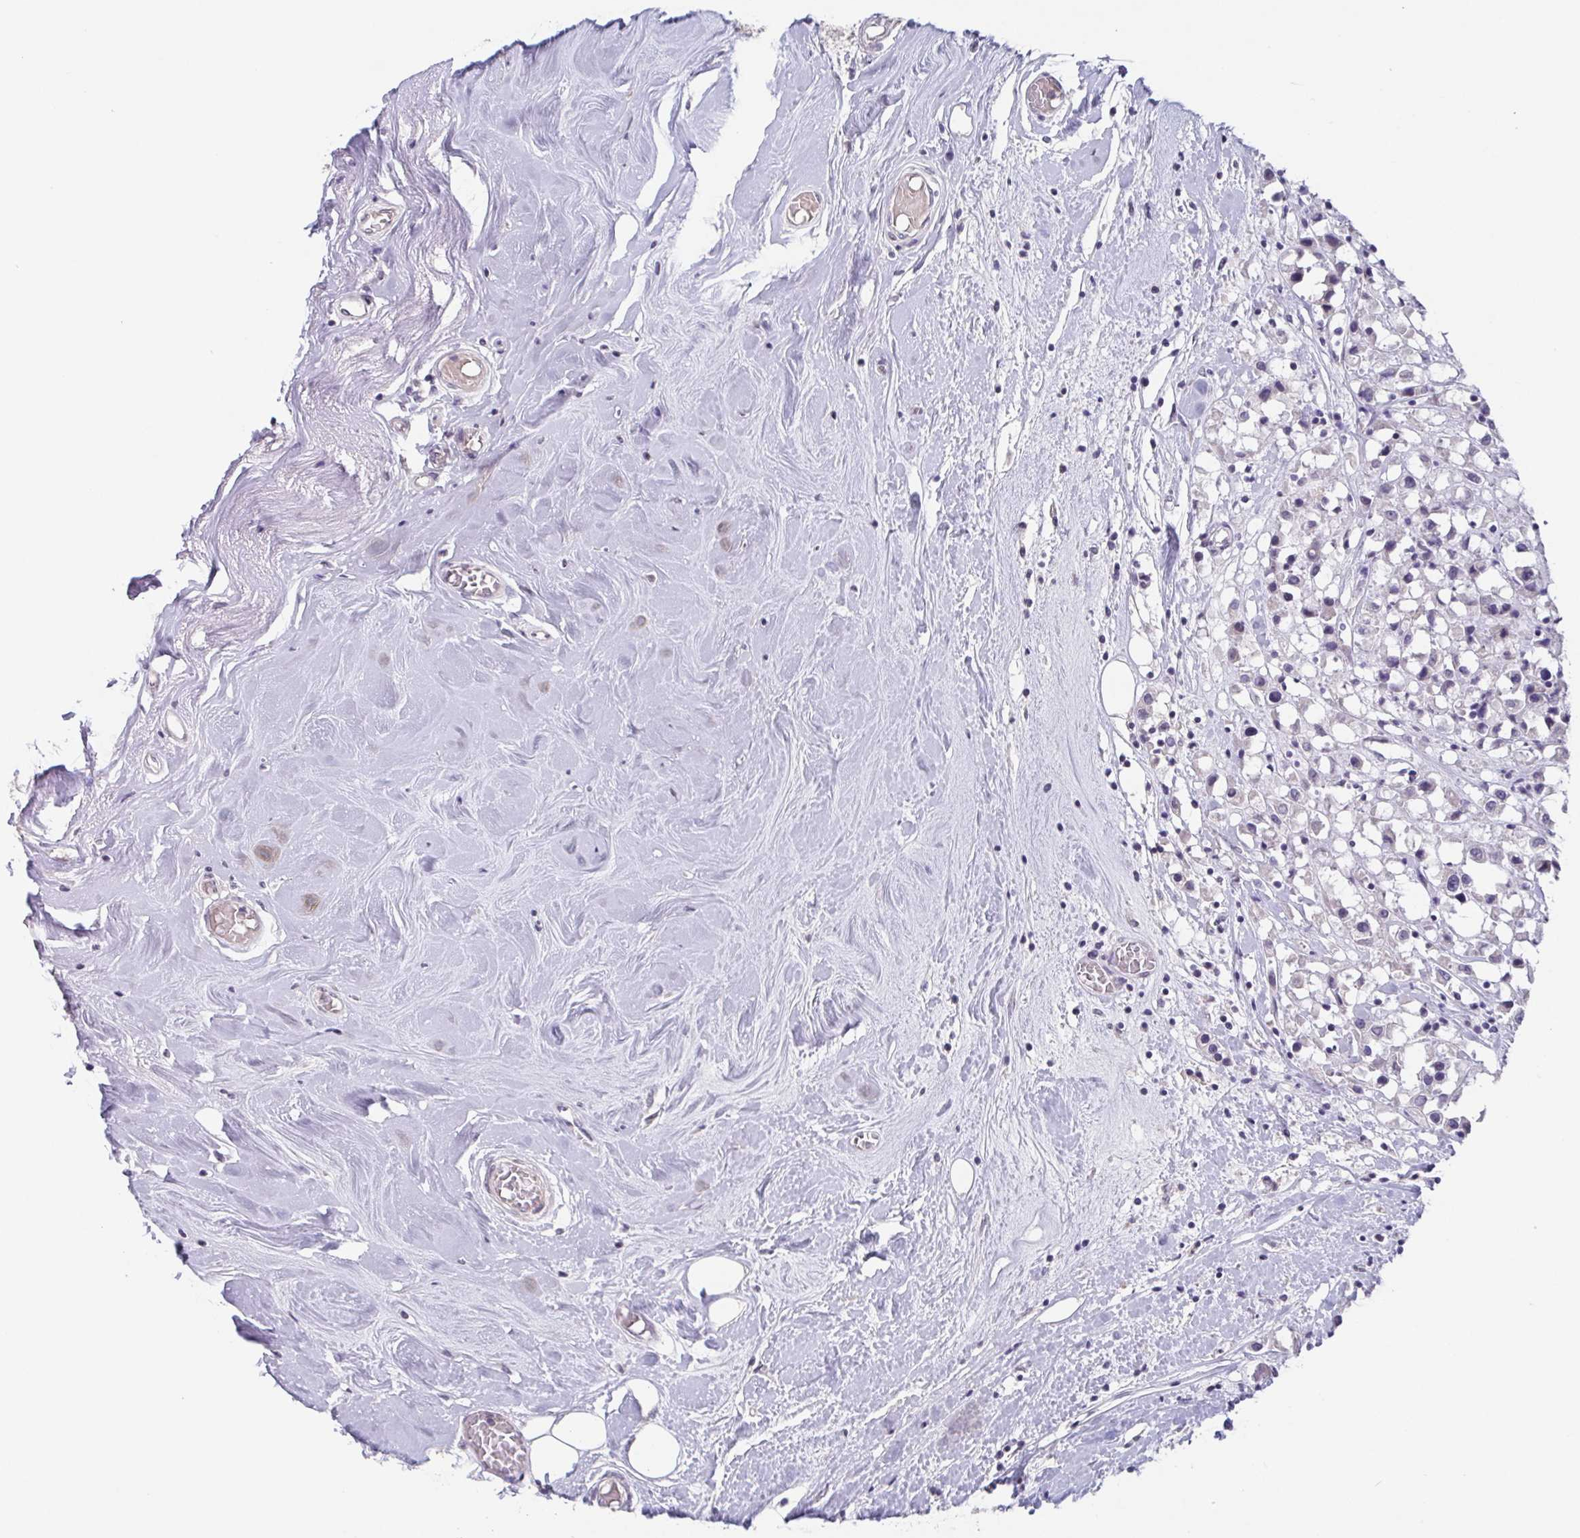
{"staining": {"intensity": "negative", "quantity": "none", "location": "none"}, "tissue": "breast cancer", "cell_type": "Tumor cells", "image_type": "cancer", "snomed": [{"axis": "morphology", "description": "Duct carcinoma"}, {"axis": "topography", "description": "Breast"}], "caption": "An immunohistochemistry (IHC) histopathology image of breast cancer (intraductal carcinoma) is shown. There is no staining in tumor cells of breast cancer (intraductal carcinoma). (Stains: DAB (3,3'-diaminobenzidine) IHC with hematoxylin counter stain, Microscopy: brightfield microscopy at high magnification).", "gene": "GHRL", "patient": {"sex": "female", "age": 61}}